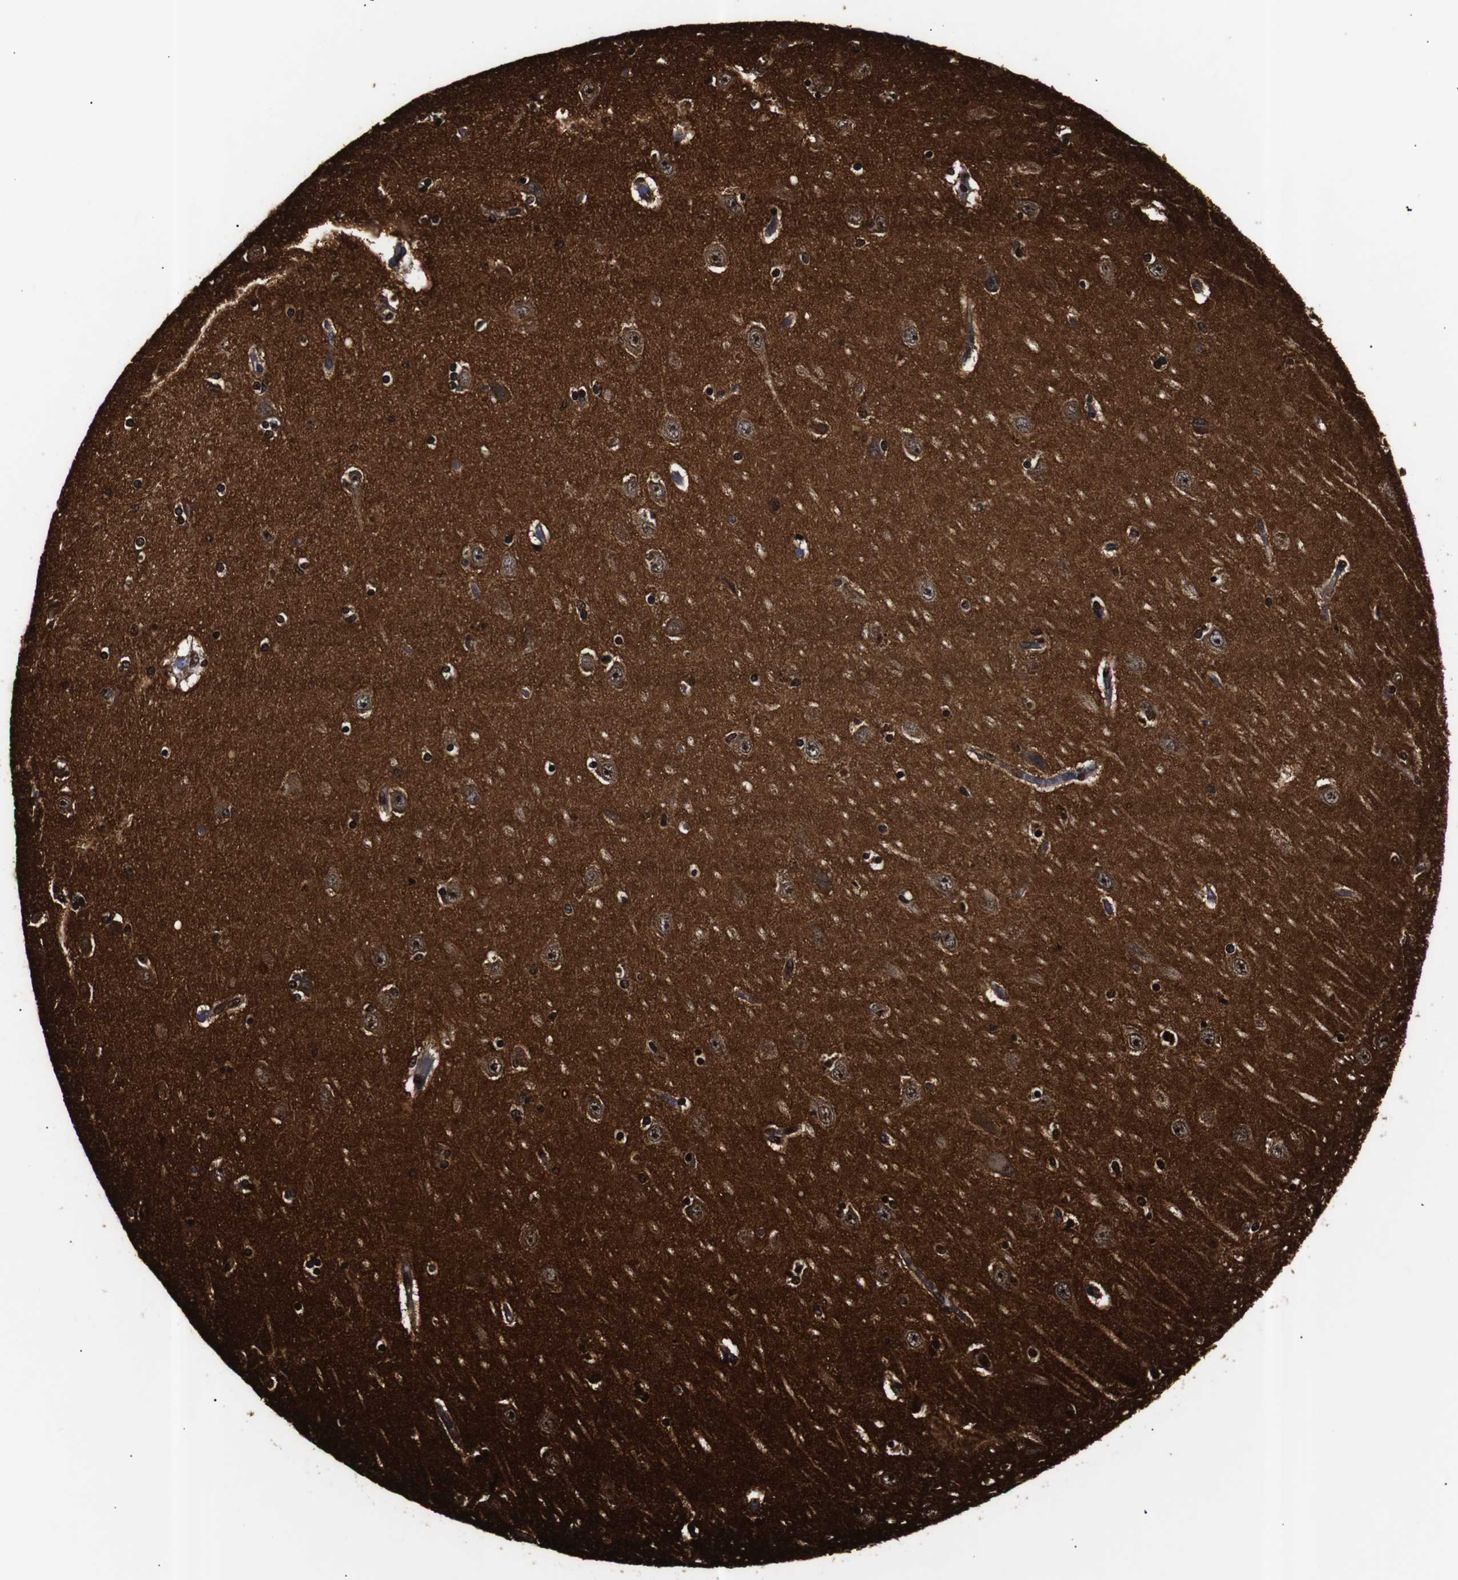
{"staining": {"intensity": "strong", "quantity": ">75%", "location": "cytoplasmic/membranous,nuclear"}, "tissue": "hippocampus", "cell_type": "Glial cells", "image_type": "normal", "snomed": [{"axis": "morphology", "description": "Normal tissue, NOS"}, {"axis": "topography", "description": "Hippocampus"}], "caption": "Protein expression analysis of normal hippocampus demonstrates strong cytoplasmic/membranous,nuclear staining in approximately >75% of glial cells.", "gene": "GAP43", "patient": {"sex": "female", "age": 54}}